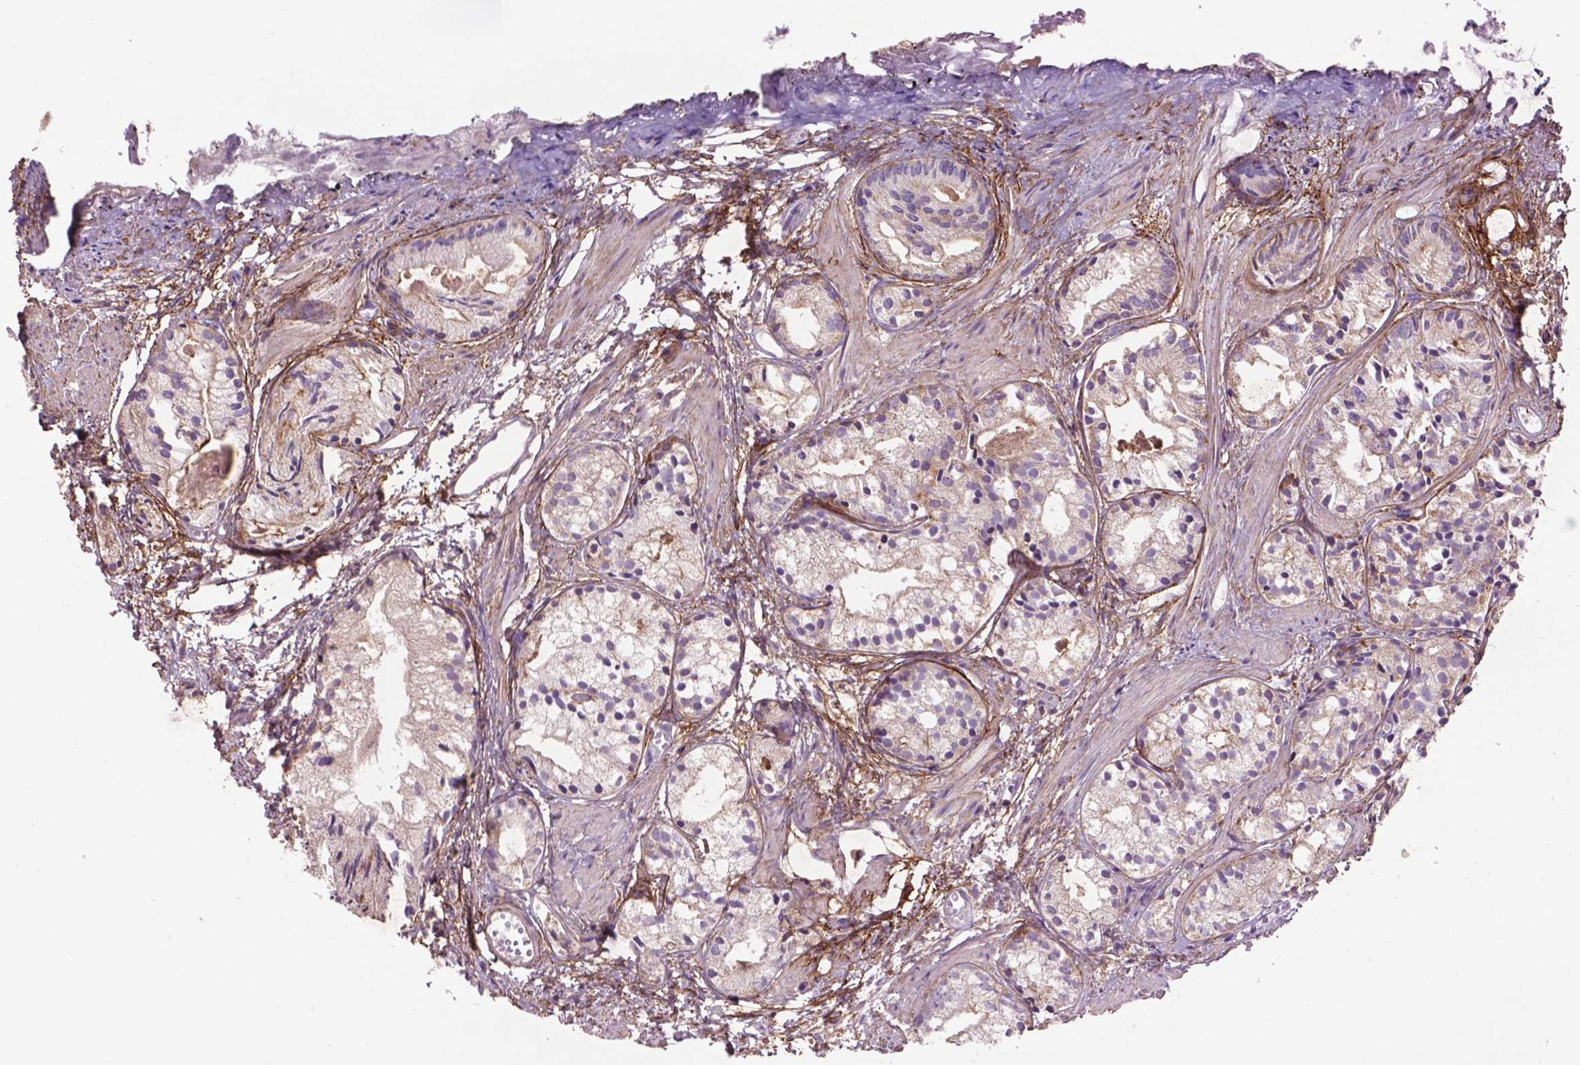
{"staining": {"intensity": "negative", "quantity": "none", "location": "none"}, "tissue": "prostate cancer", "cell_type": "Tumor cells", "image_type": "cancer", "snomed": [{"axis": "morphology", "description": "Adenocarcinoma, High grade"}, {"axis": "topography", "description": "Prostate"}], "caption": "The IHC image has no significant expression in tumor cells of prostate cancer tissue.", "gene": "LRRC3C", "patient": {"sex": "male", "age": 85}}